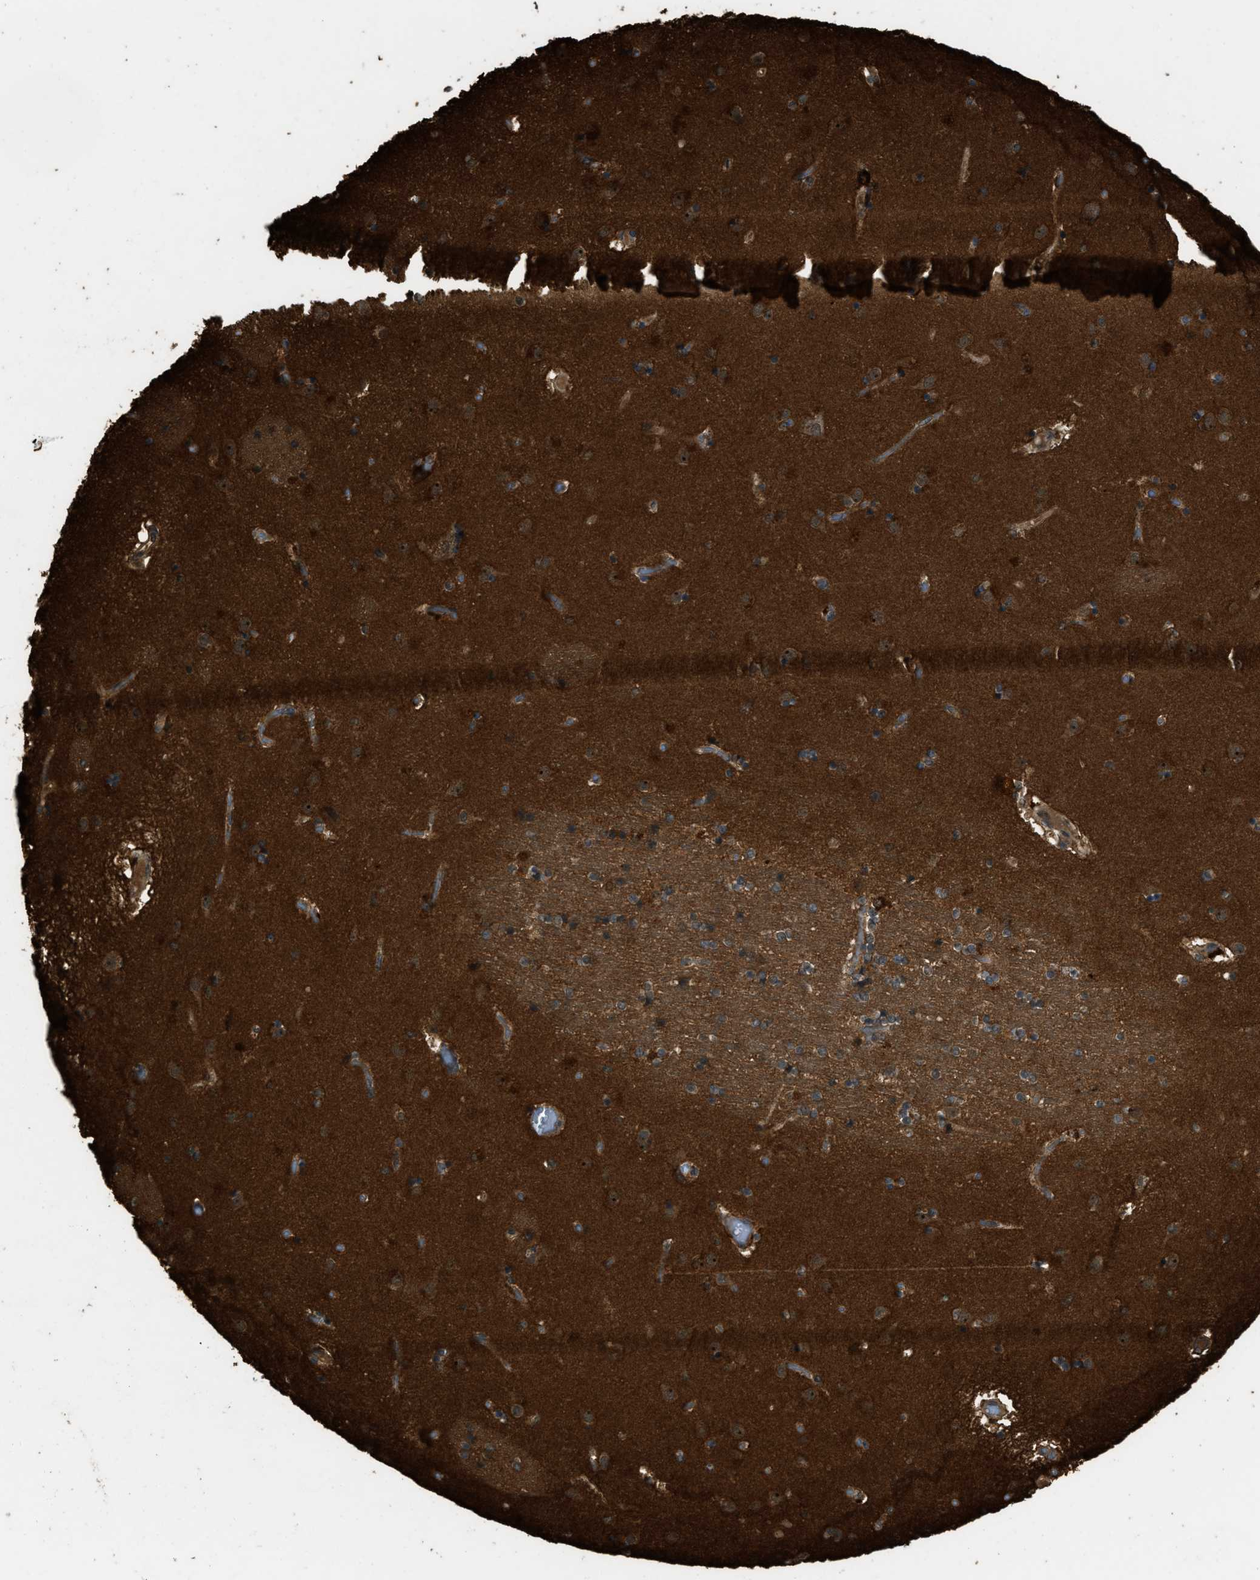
{"staining": {"intensity": "moderate", "quantity": ">75%", "location": "cytoplasmic/membranous"}, "tissue": "caudate", "cell_type": "Glial cells", "image_type": "normal", "snomed": [{"axis": "morphology", "description": "Normal tissue, NOS"}, {"axis": "topography", "description": "Lateral ventricle wall"}], "caption": "Glial cells reveal moderate cytoplasmic/membranous expression in about >75% of cells in normal caudate.", "gene": "RAP2A", "patient": {"sex": "male", "age": 70}}